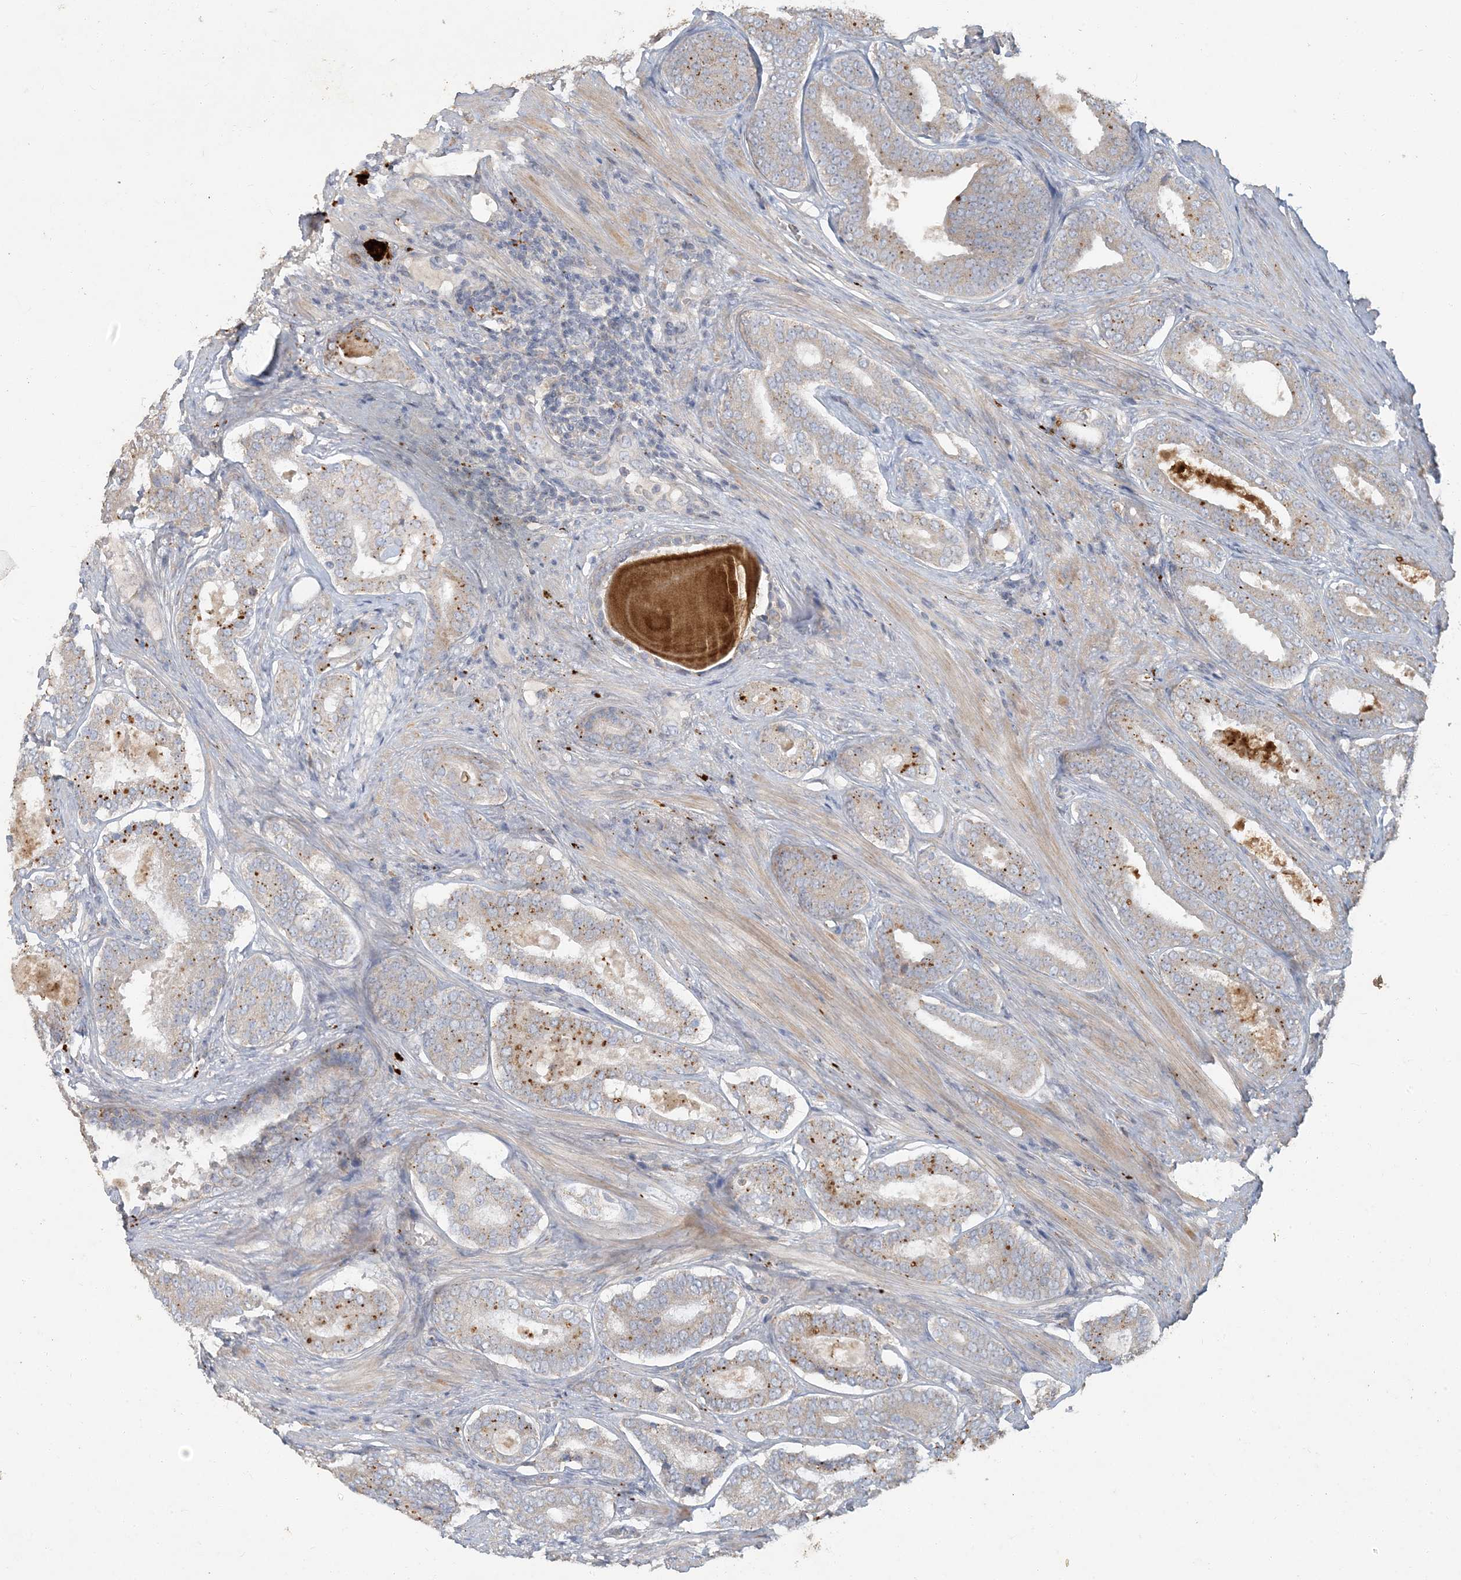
{"staining": {"intensity": "moderate", "quantity": "<25%", "location": "cytoplasmic/membranous"}, "tissue": "prostate cancer", "cell_type": "Tumor cells", "image_type": "cancer", "snomed": [{"axis": "morphology", "description": "Adenocarcinoma, High grade"}, {"axis": "topography", "description": "Prostate"}], "caption": "DAB (3,3'-diaminobenzidine) immunohistochemical staining of human prostate cancer shows moderate cytoplasmic/membranous protein staining in about <25% of tumor cells.", "gene": "LTN1", "patient": {"sex": "male", "age": 60}}